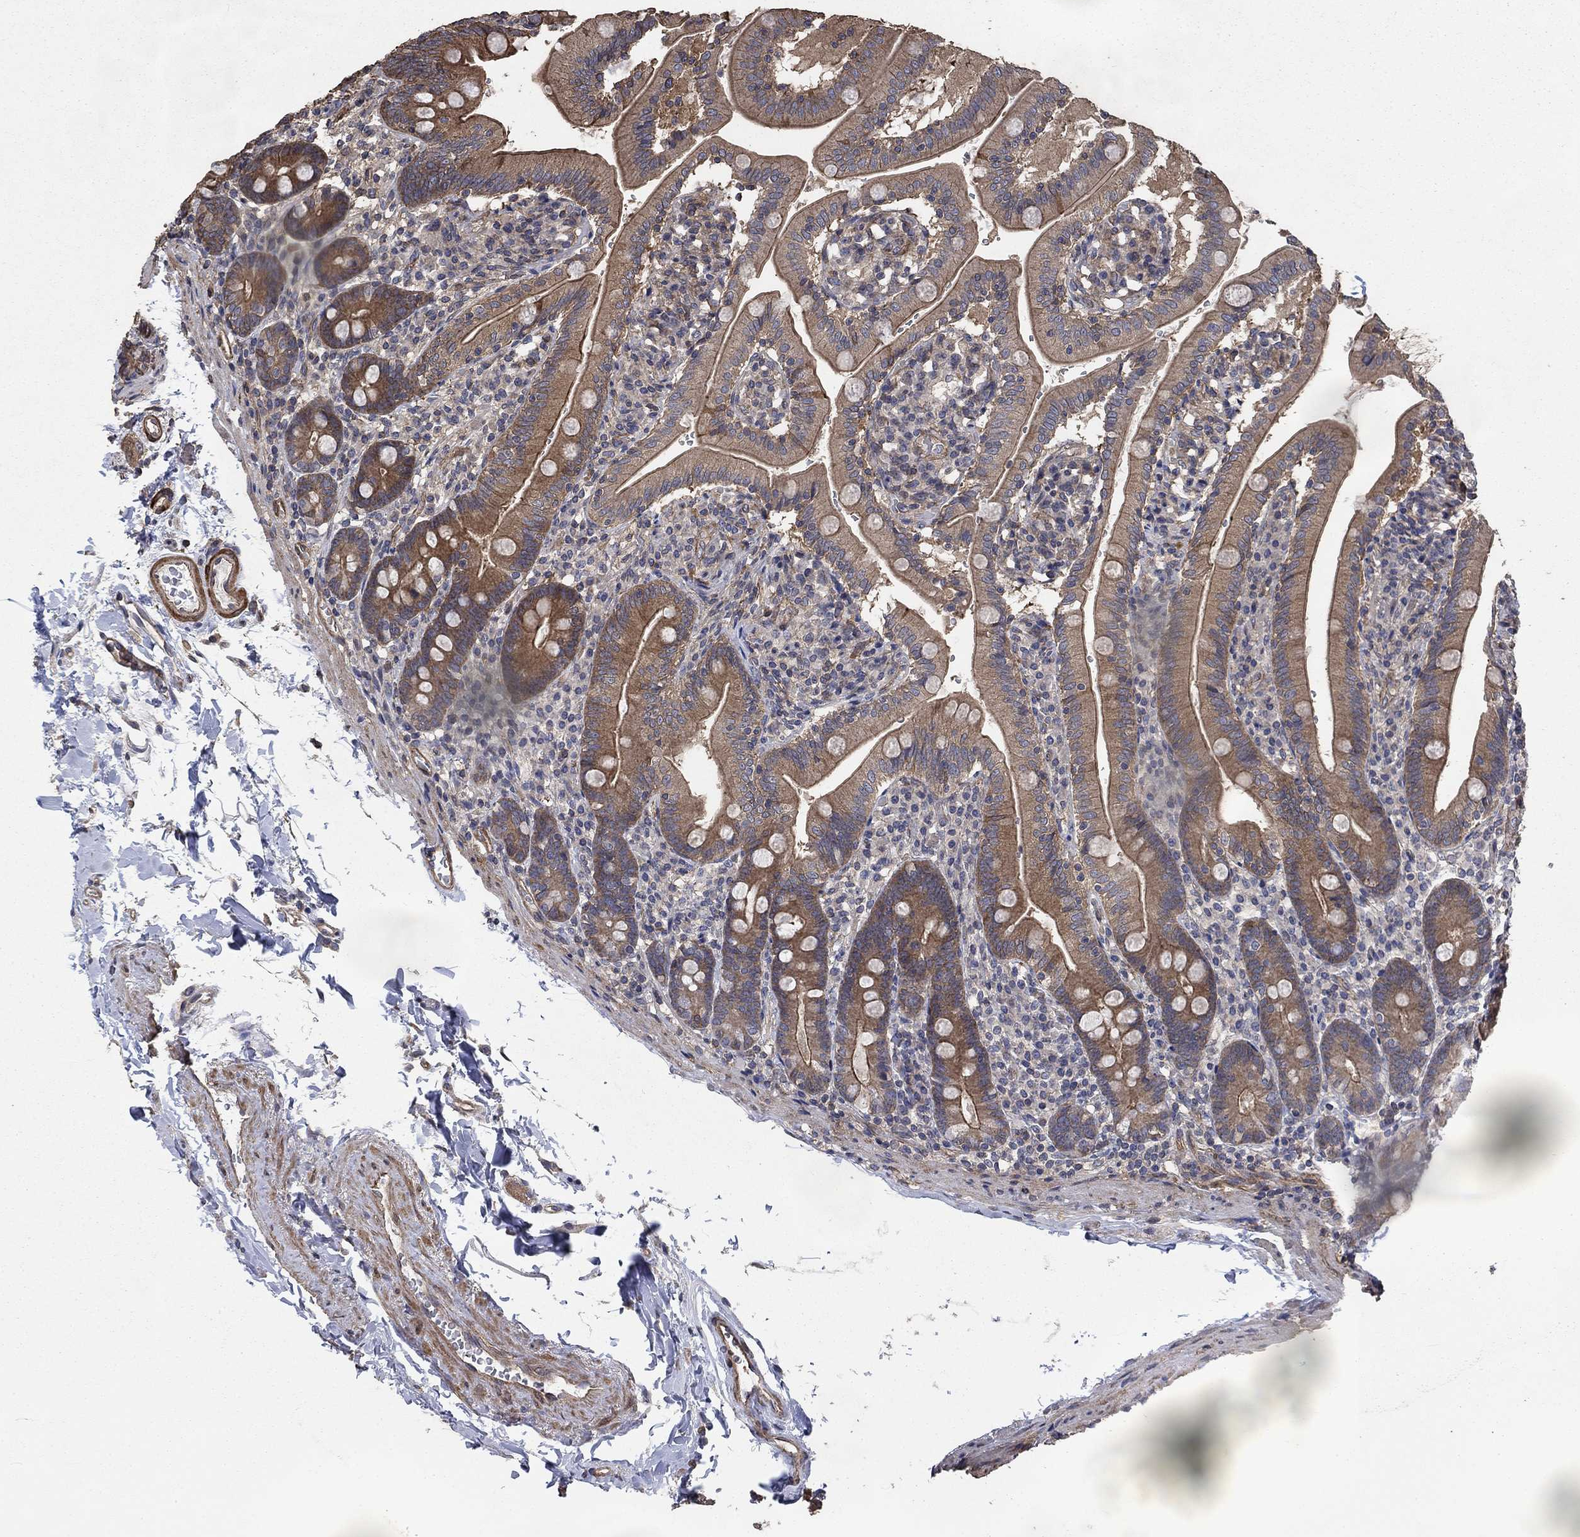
{"staining": {"intensity": "moderate", "quantity": "25%-75%", "location": "cytoplasmic/membranous"}, "tissue": "duodenum", "cell_type": "Glandular cells", "image_type": "normal", "snomed": [{"axis": "morphology", "description": "Normal tissue, NOS"}, {"axis": "topography", "description": "Duodenum"}], "caption": "Normal duodenum exhibits moderate cytoplasmic/membranous expression in about 25%-75% of glandular cells, visualized by immunohistochemistry. (brown staining indicates protein expression, while blue staining denotes nuclei).", "gene": "PDE3A", "patient": {"sex": "female", "age": 67}}